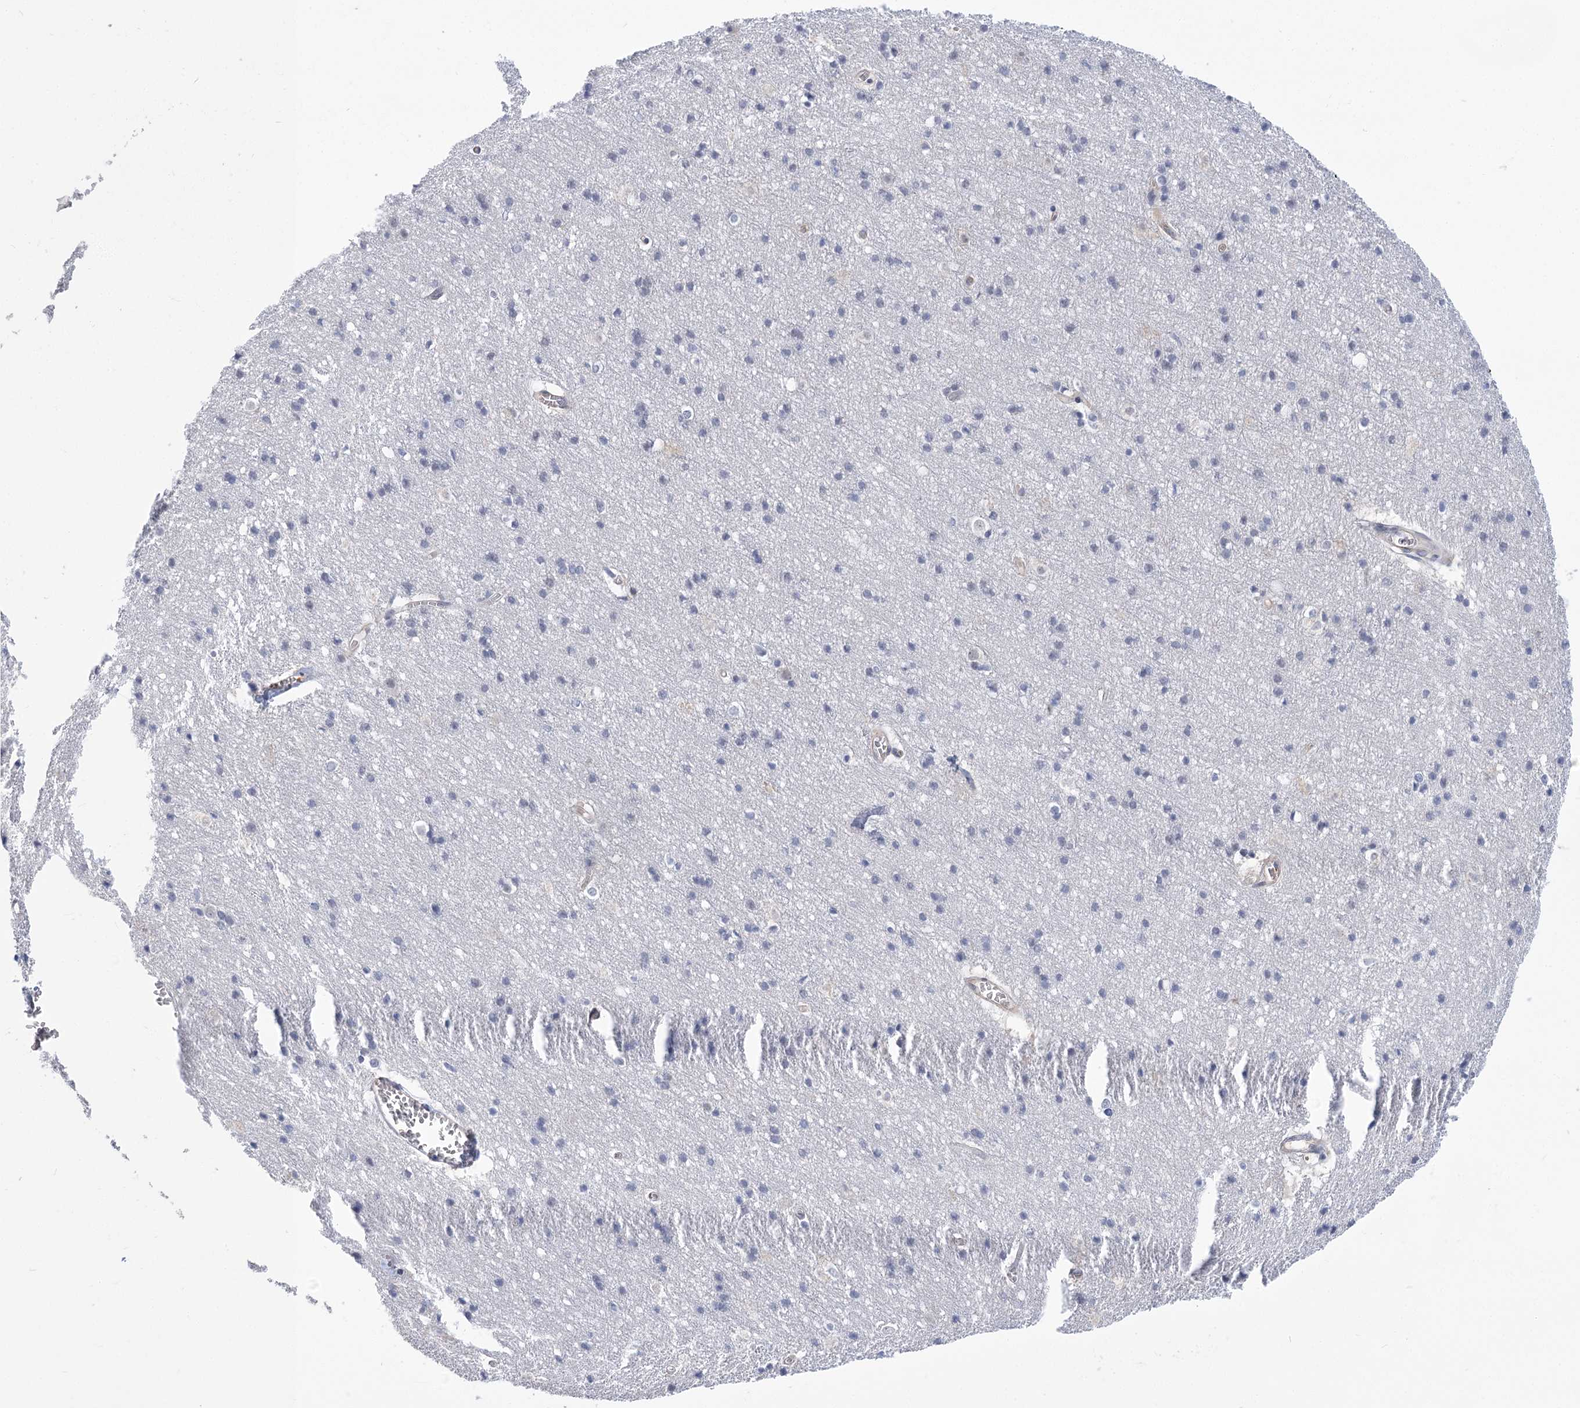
{"staining": {"intensity": "weak", "quantity": ">75%", "location": "cytoplasmic/membranous"}, "tissue": "cerebral cortex", "cell_type": "Endothelial cells", "image_type": "normal", "snomed": [{"axis": "morphology", "description": "Normal tissue, NOS"}, {"axis": "topography", "description": "Cerebral cortex"}], "caption": "Immunohistochemical staining of unremarkable cerebral cortex shows weak cytoplasmic/membranous protein expression in approximately >75% of endothelial cells.", "gene": "THAP6", "patient": {"sex": "male", "age": 54}}